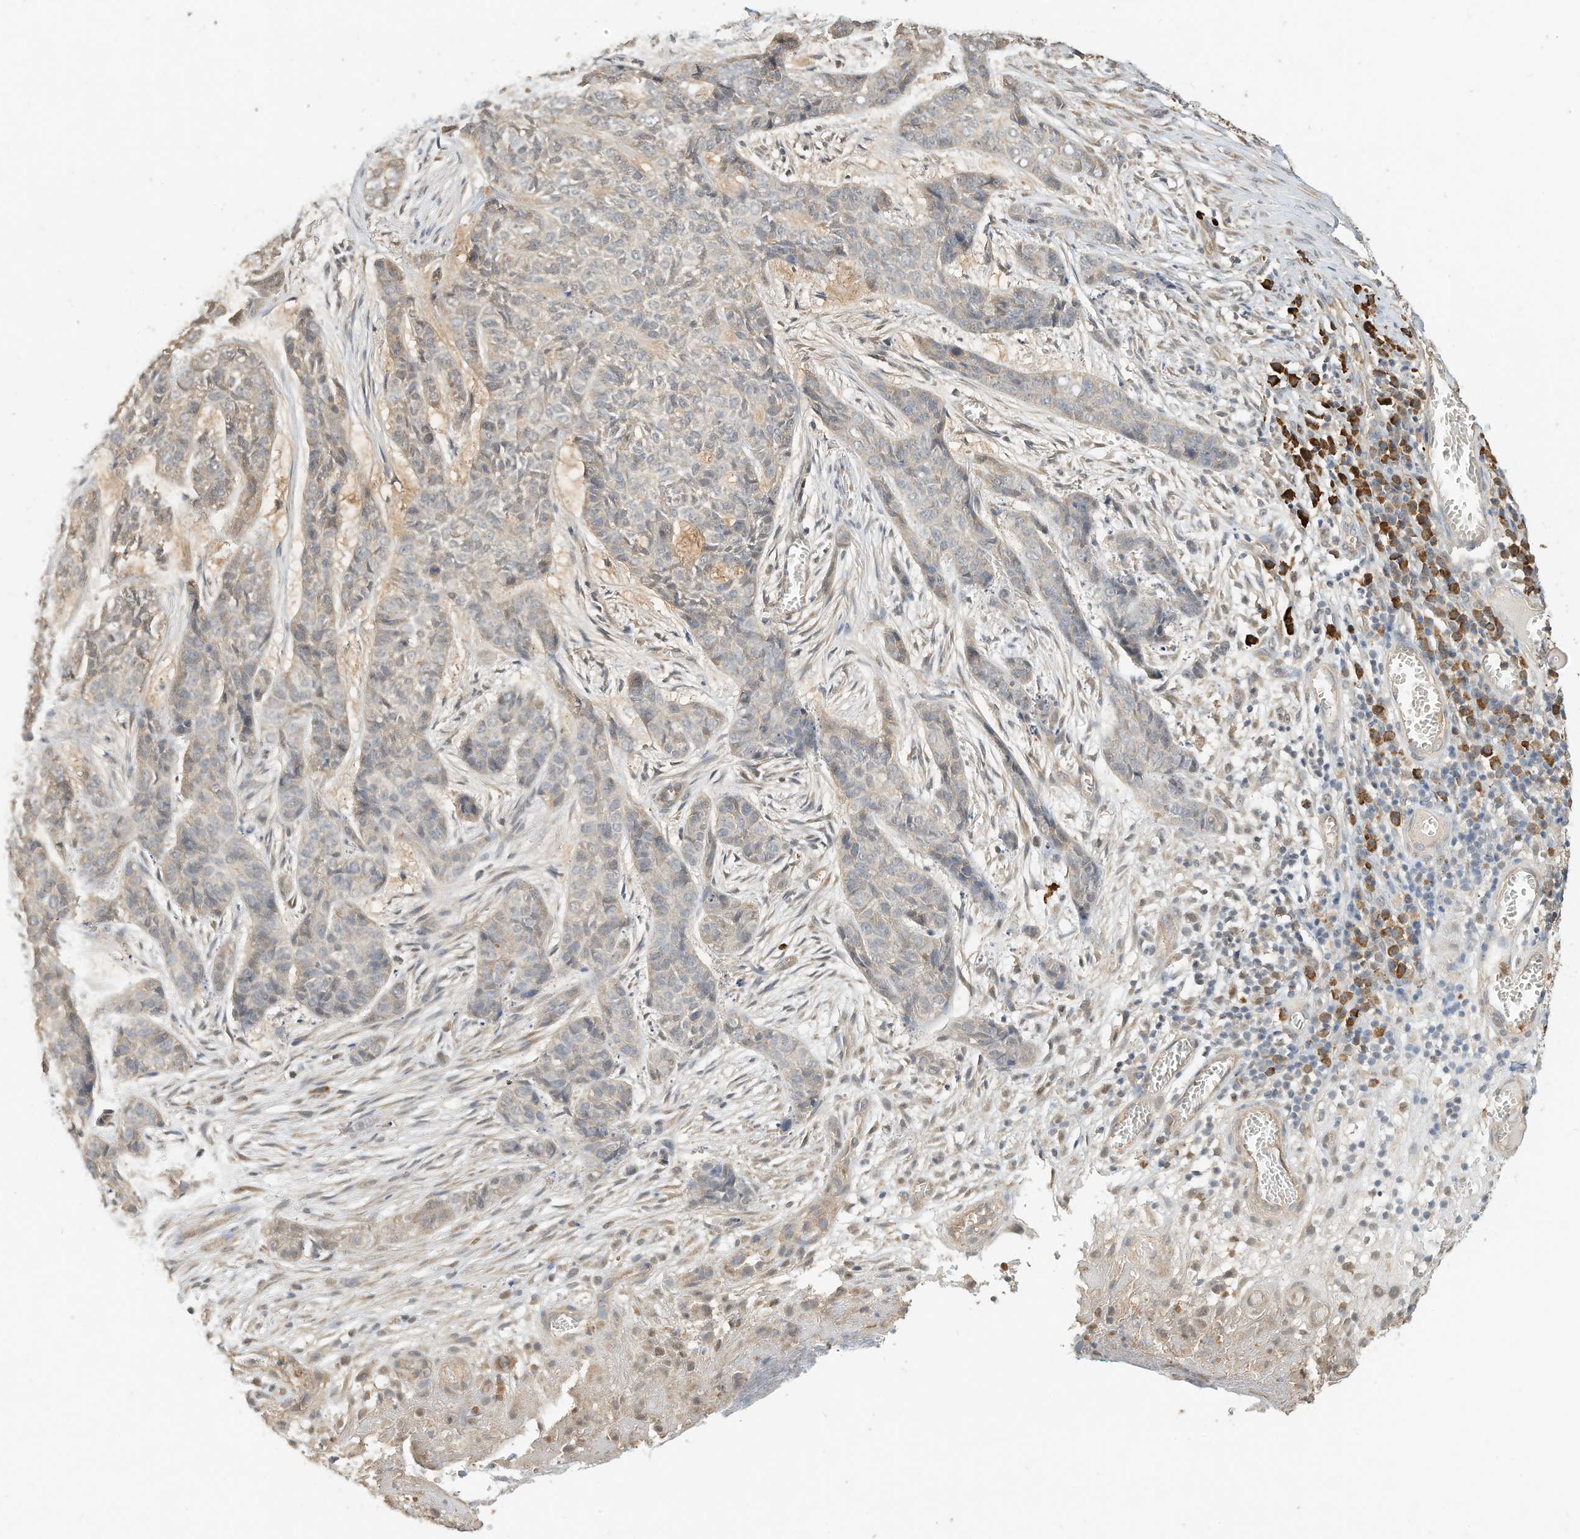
{"staining": {"intensity": "negative", "quantity": "none", "location": "none"}, "tissue": "skin cancer", "cell_type": "Tumor cells", "image_type": "cancer", "snomed": [{"axis": "morphology", "description": "Basal cell carcinoma"}, {"axis": "topography", "description": "Skin"}], "caption": "High magnification brightfield microscopy of basal cell carcinoma (skin) stained with DAB (3,3'-diaminobenzidine) (brown) and counterstained with hematoxylin (blue): tumor cells show no significant positivity.", "gene": "OFD1", "patient": {"sex": "female", "age": 64}}